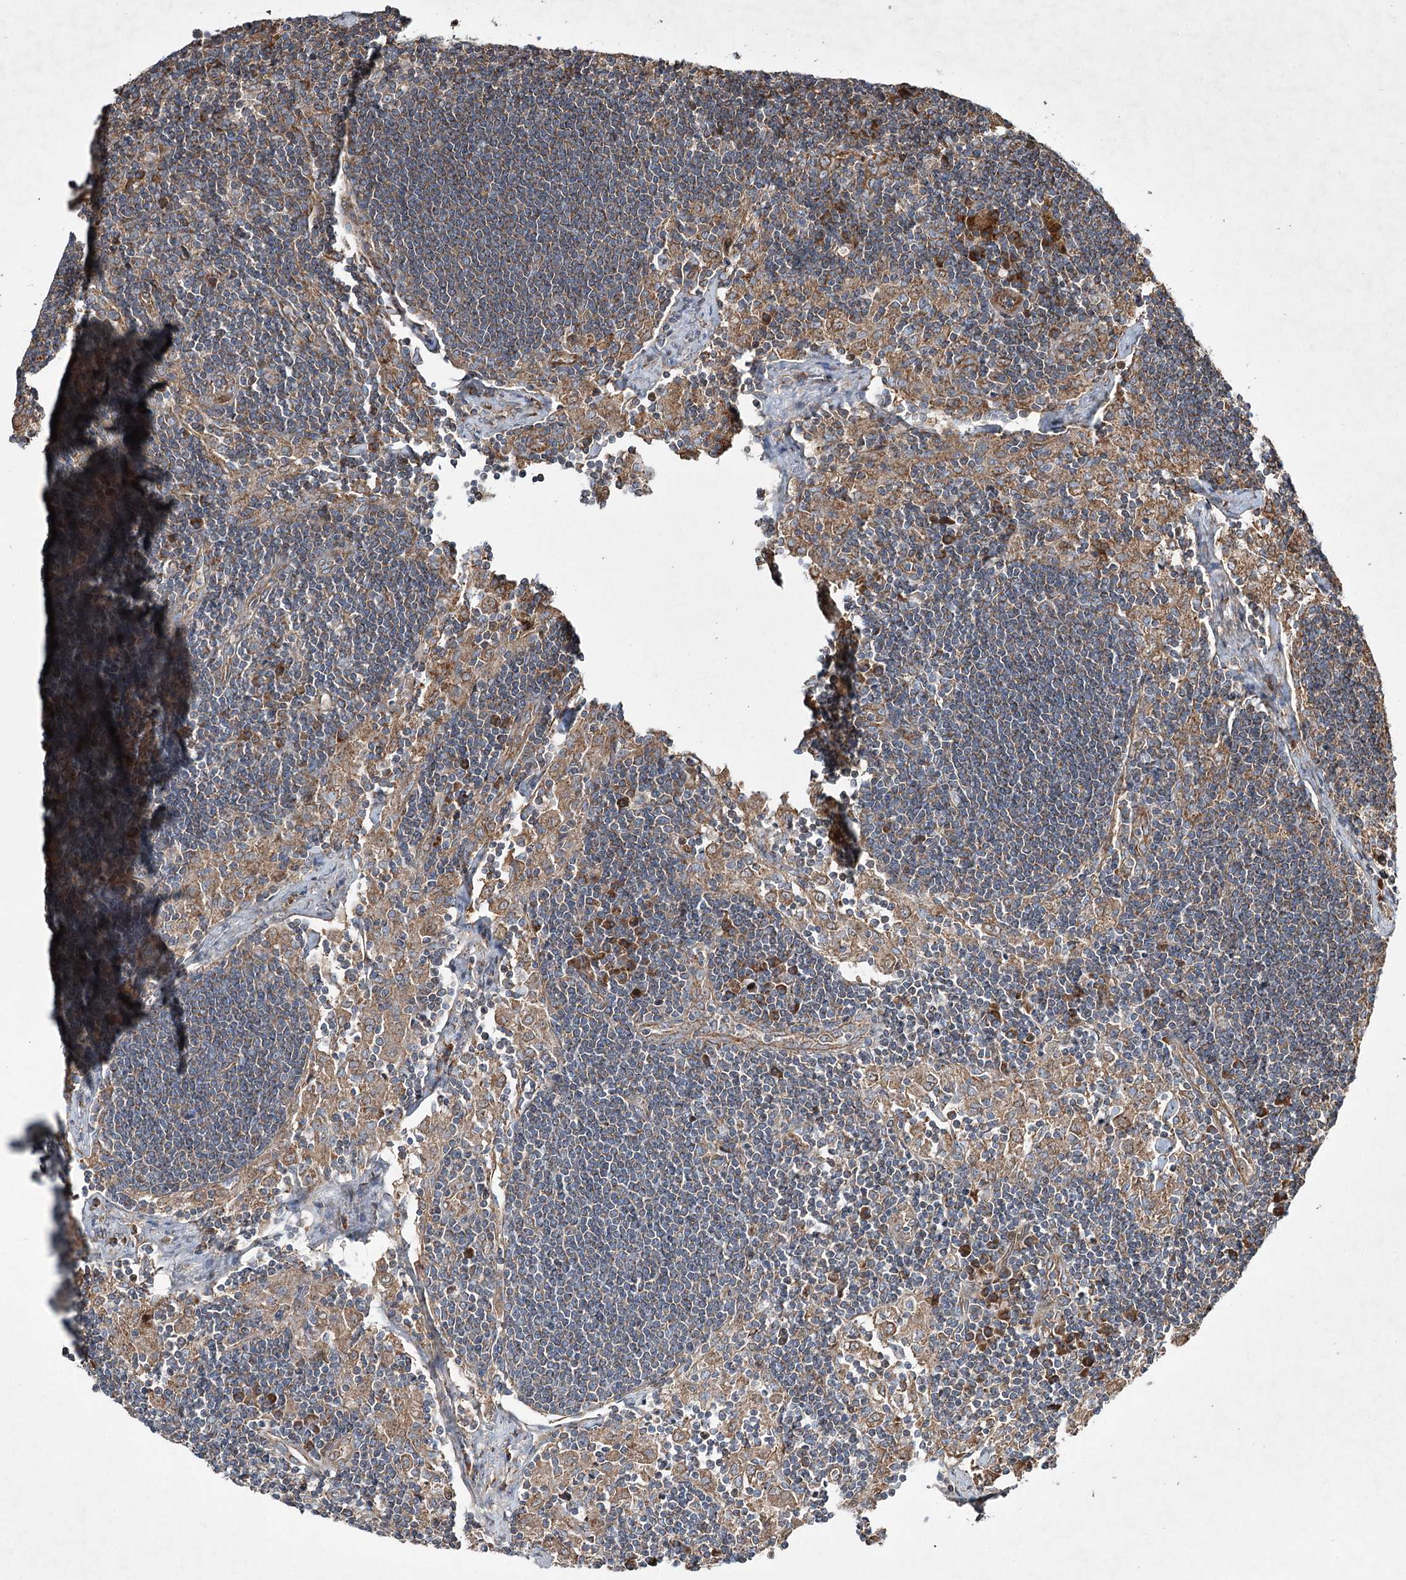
{"staining": {"intensity": "moderate", "quantity": ">75%", "location": "cytoplasmic/membranous"}, "tissue": "lymph node", "cell_type": "Germinal center cells", "image_type": "normal", "snomed": [{"axis": "morphology", "description": "Normal tissue, NOS"}, {"axis": "topography", "description": "Lymph node"}], "caption": "Moderate cytoplasmic/membranous protein positivity is appreciated in about >75% of germinal center cells in lymph node. (DAB (3,3'-diaminobenzidine) = brown stain, brightfield microscopy at high magnification).", "gene": "SERINC5", "patient": {"sex": "male", "age": 24}}